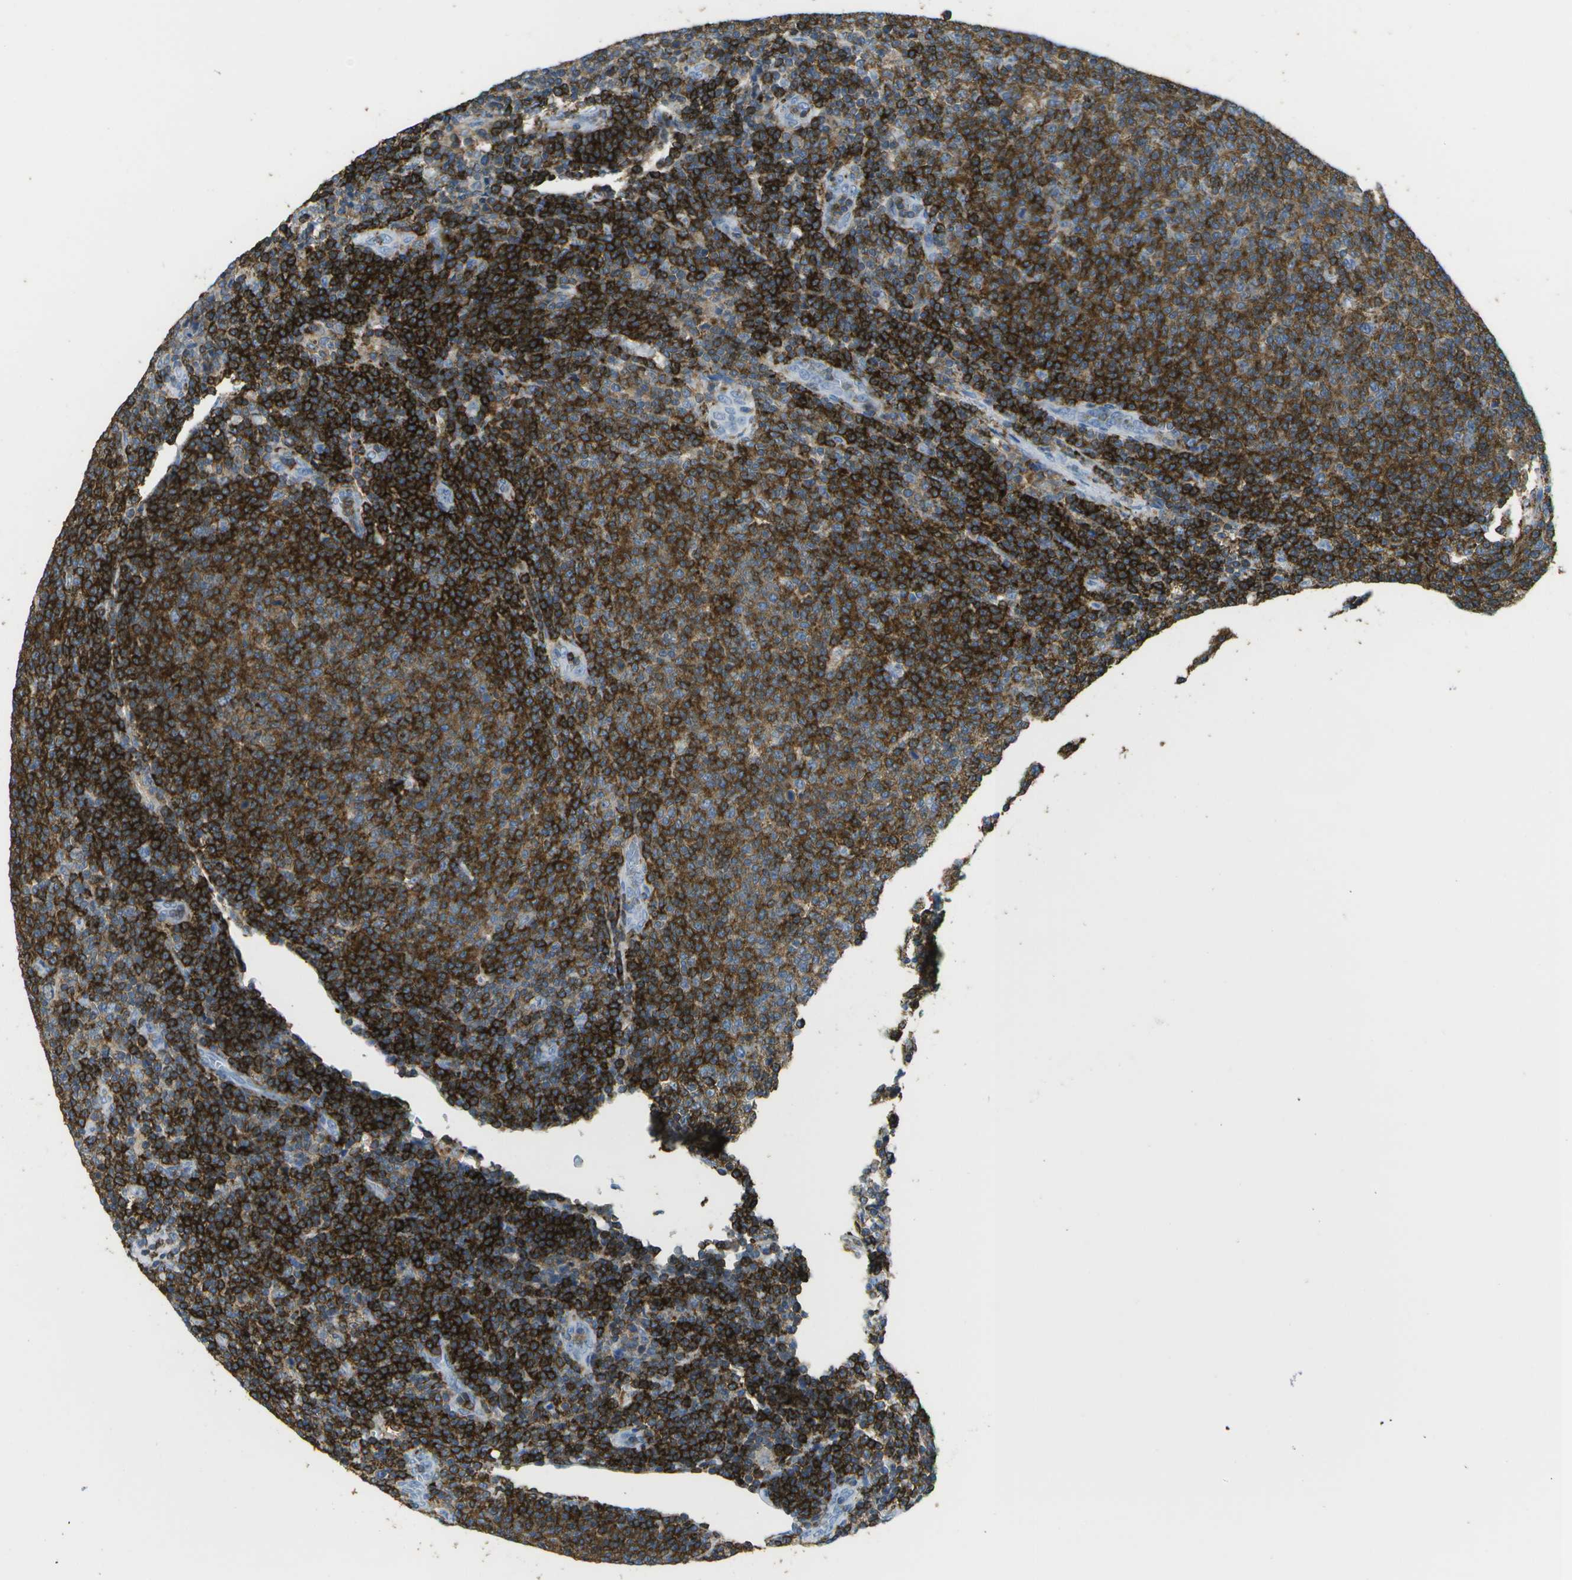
{"staining": {"intensity": "strong", "quantity": ">75%", "location": "cytoplasmic/membranous"}, "tissue": "lymphoma", "cell_type": "Tumor cells", "image_type": "cancer", "snomed": [{"axis": "morphology", "description": "Malignant lymphoma, non-Hodgkin's type, Low grade"}, {"axis": "topography", "description": "Lymph node"}], "caption": "High-power microscopy captured an immunohistochemistry (IHC) histopathology image of lymphoma, revealing strong cytoplasmic/membranous positivity in about >75% of tumor cells.", "gene": "RCSD1", "patient": {"sex": "male", "age": 66}}